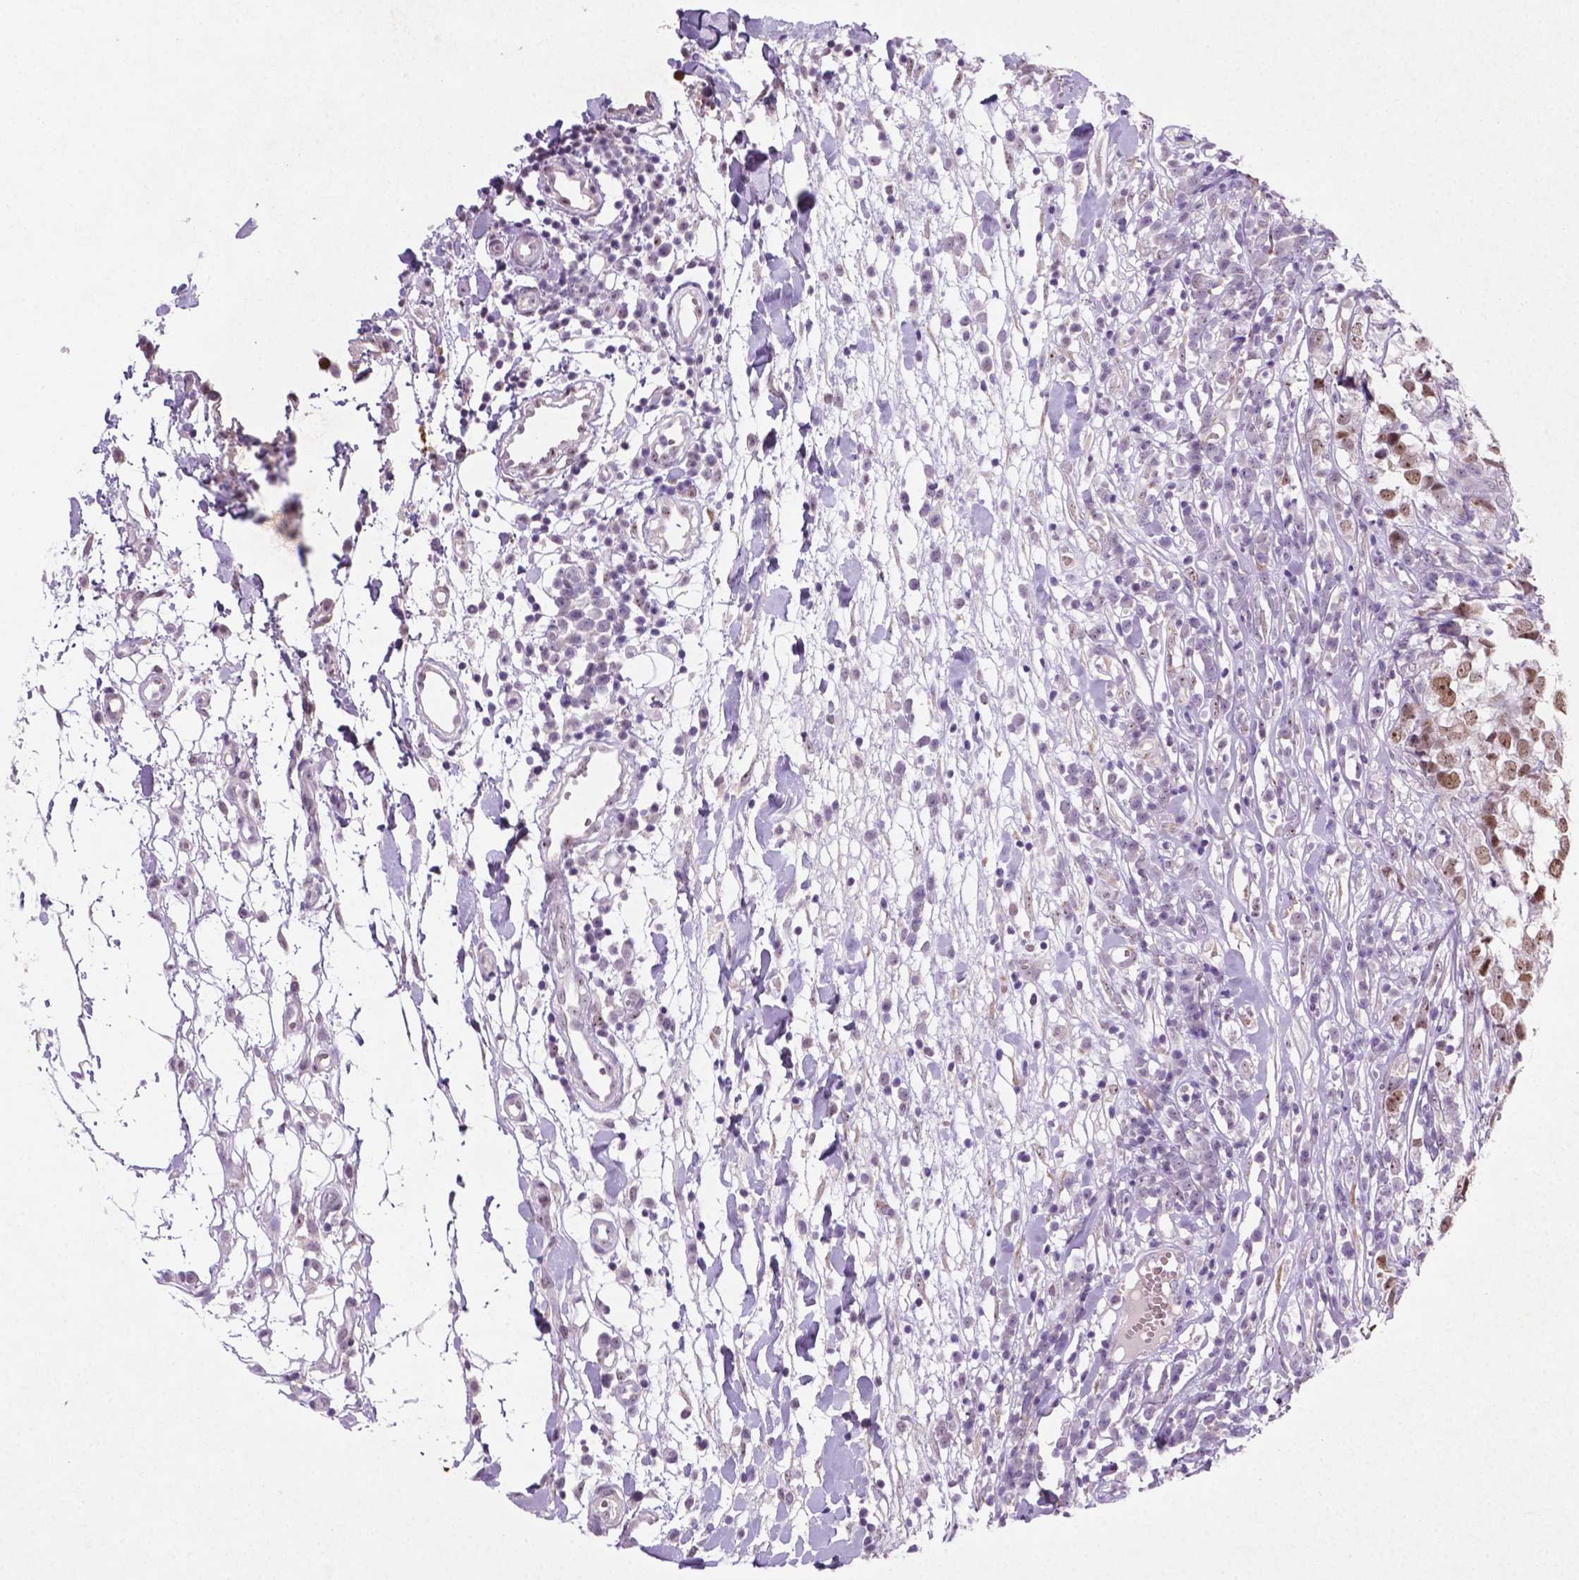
{"staining": {"intensity": "moderate", "quantity": ">75%", "location": "nuclear"}, "tissue": "breast cancer", "cell_type": "Tumor cells", "image_type": "cancer", "snomed": [{"axis": "morphology", "description": "Duct carcinoma"}, {"axis": "topography", "description": "Breast"}], "caption": "IHC of breast infiltrating ductal carcinoma shows medium levels of moderate nuclear expression in approximately >75% of tumor cells.", "gene": "C18orf21", "patient": {"sex": "female", "age": 30}}